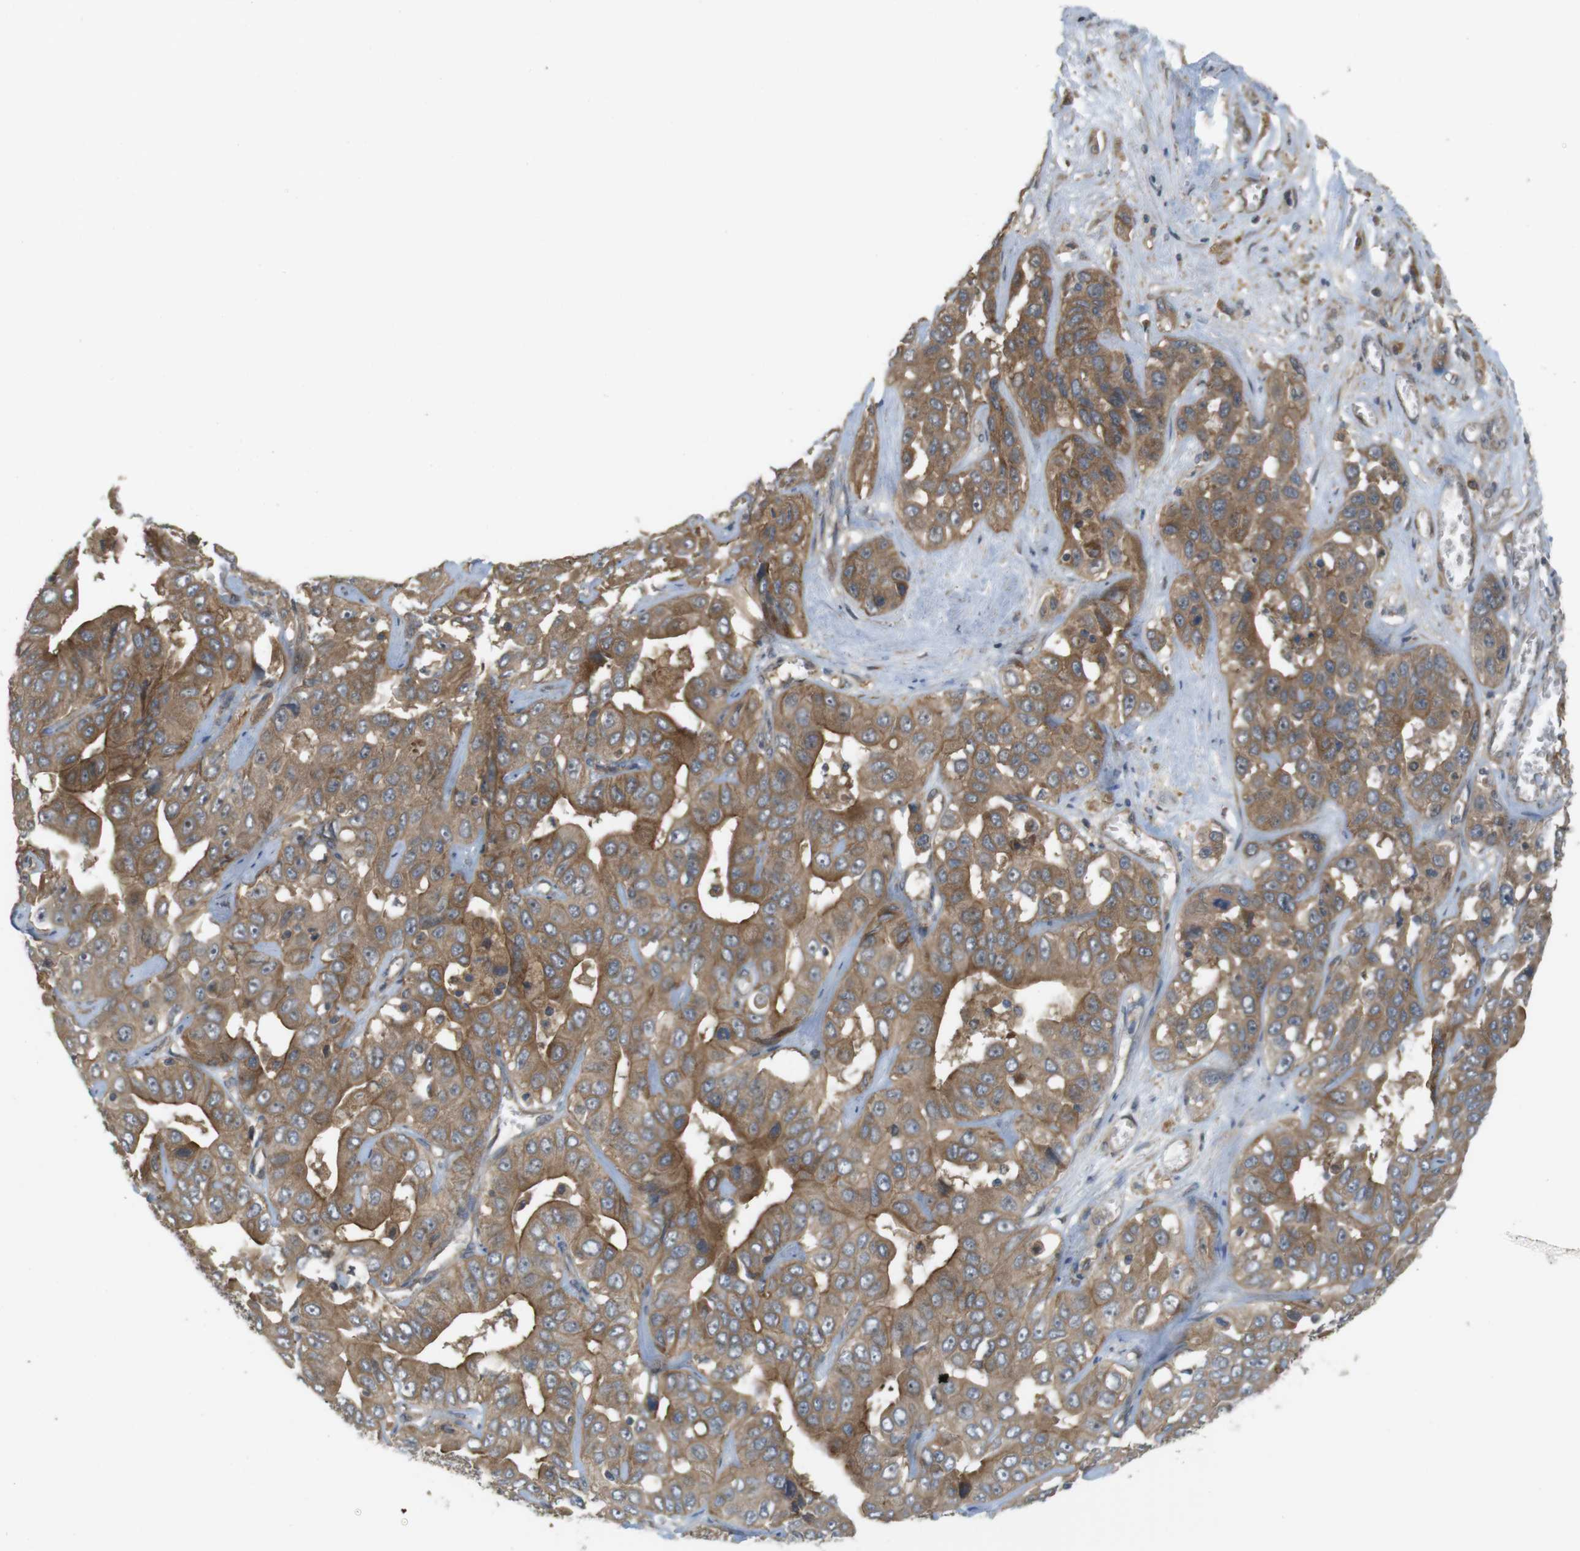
{"staining": {"intensity": "moderate", "quantity": ">75%", "location": "cytoplasmic/membranous"}, "tissue": "liver cancer", "cell_type": "Tumor cells", "image_type": "cancer", "snomed": [{"axis": "morphology", "description": "Cholangiocarcinoma"}, {"axis": "topography", "description": "Liver"}], "caption": "High-power microscopy captured an immunohistochemistry image of liver cholangiocarcinoma, revealing moderate cytoplasmic/membranous expression in about >75% of tumor cells.", "gene": "RNF130", "patient": {"sex": "female", "age": 52}}